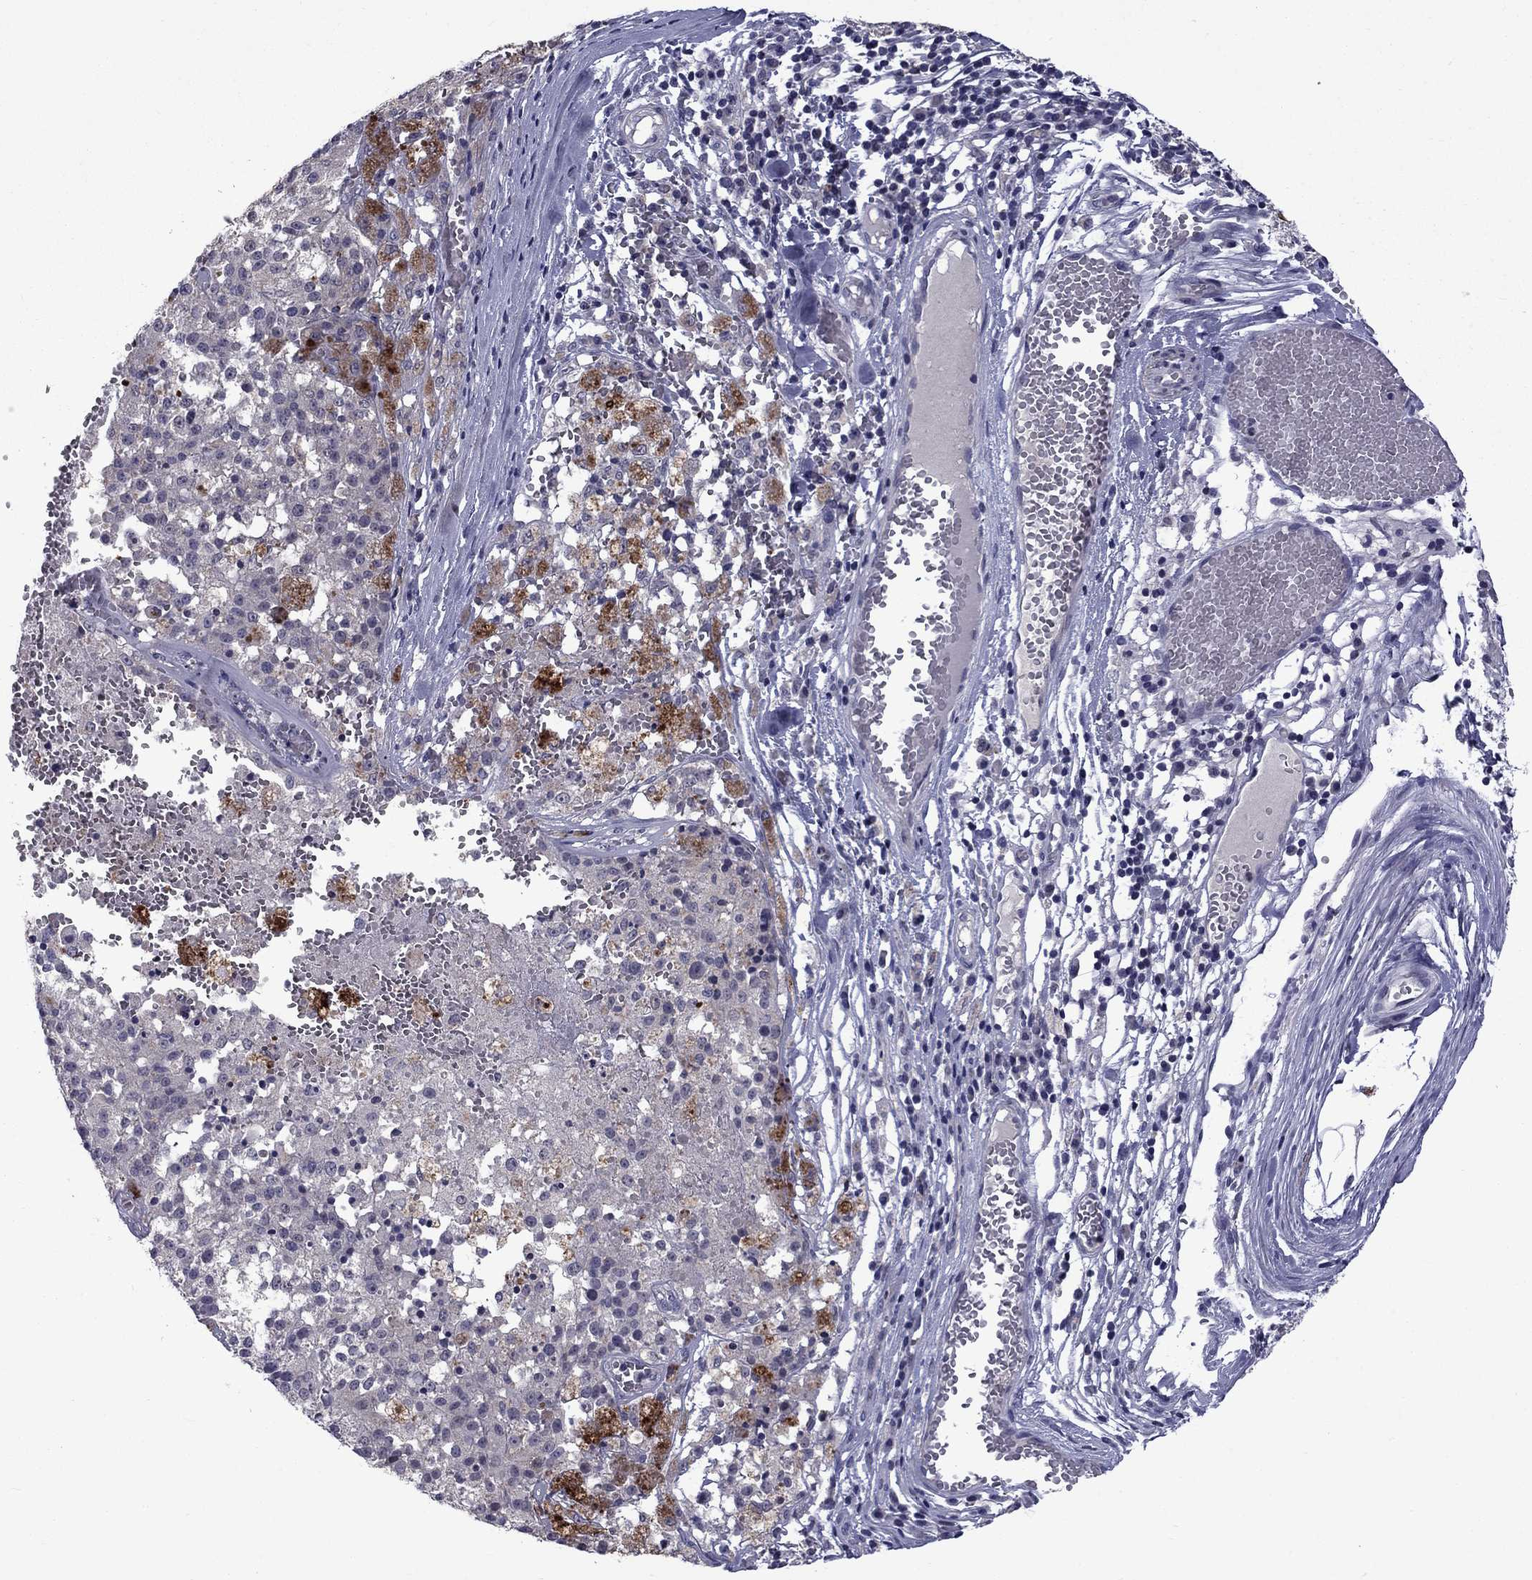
{"staining": {"intensity": "negative", "quantity": "none", "location": "none"}, "tissue": "melanoma", "cell_type": "Tumor cells", "image_type": "cancer", "snomed": [{"axis": "morphology", "description": "Malignant melanoma, Metastatic site"}, {"axis": "topography", "description": "Lymph node"}], "caption": "This photomicrograph is of melanoma stained with immunohistochemistry to label a protein in brown with the nuclei are counter-stained blue. There is no staining in tumor cells.", "gene": "SNTA1", "patient": {"sex": "female", "age": 64}}